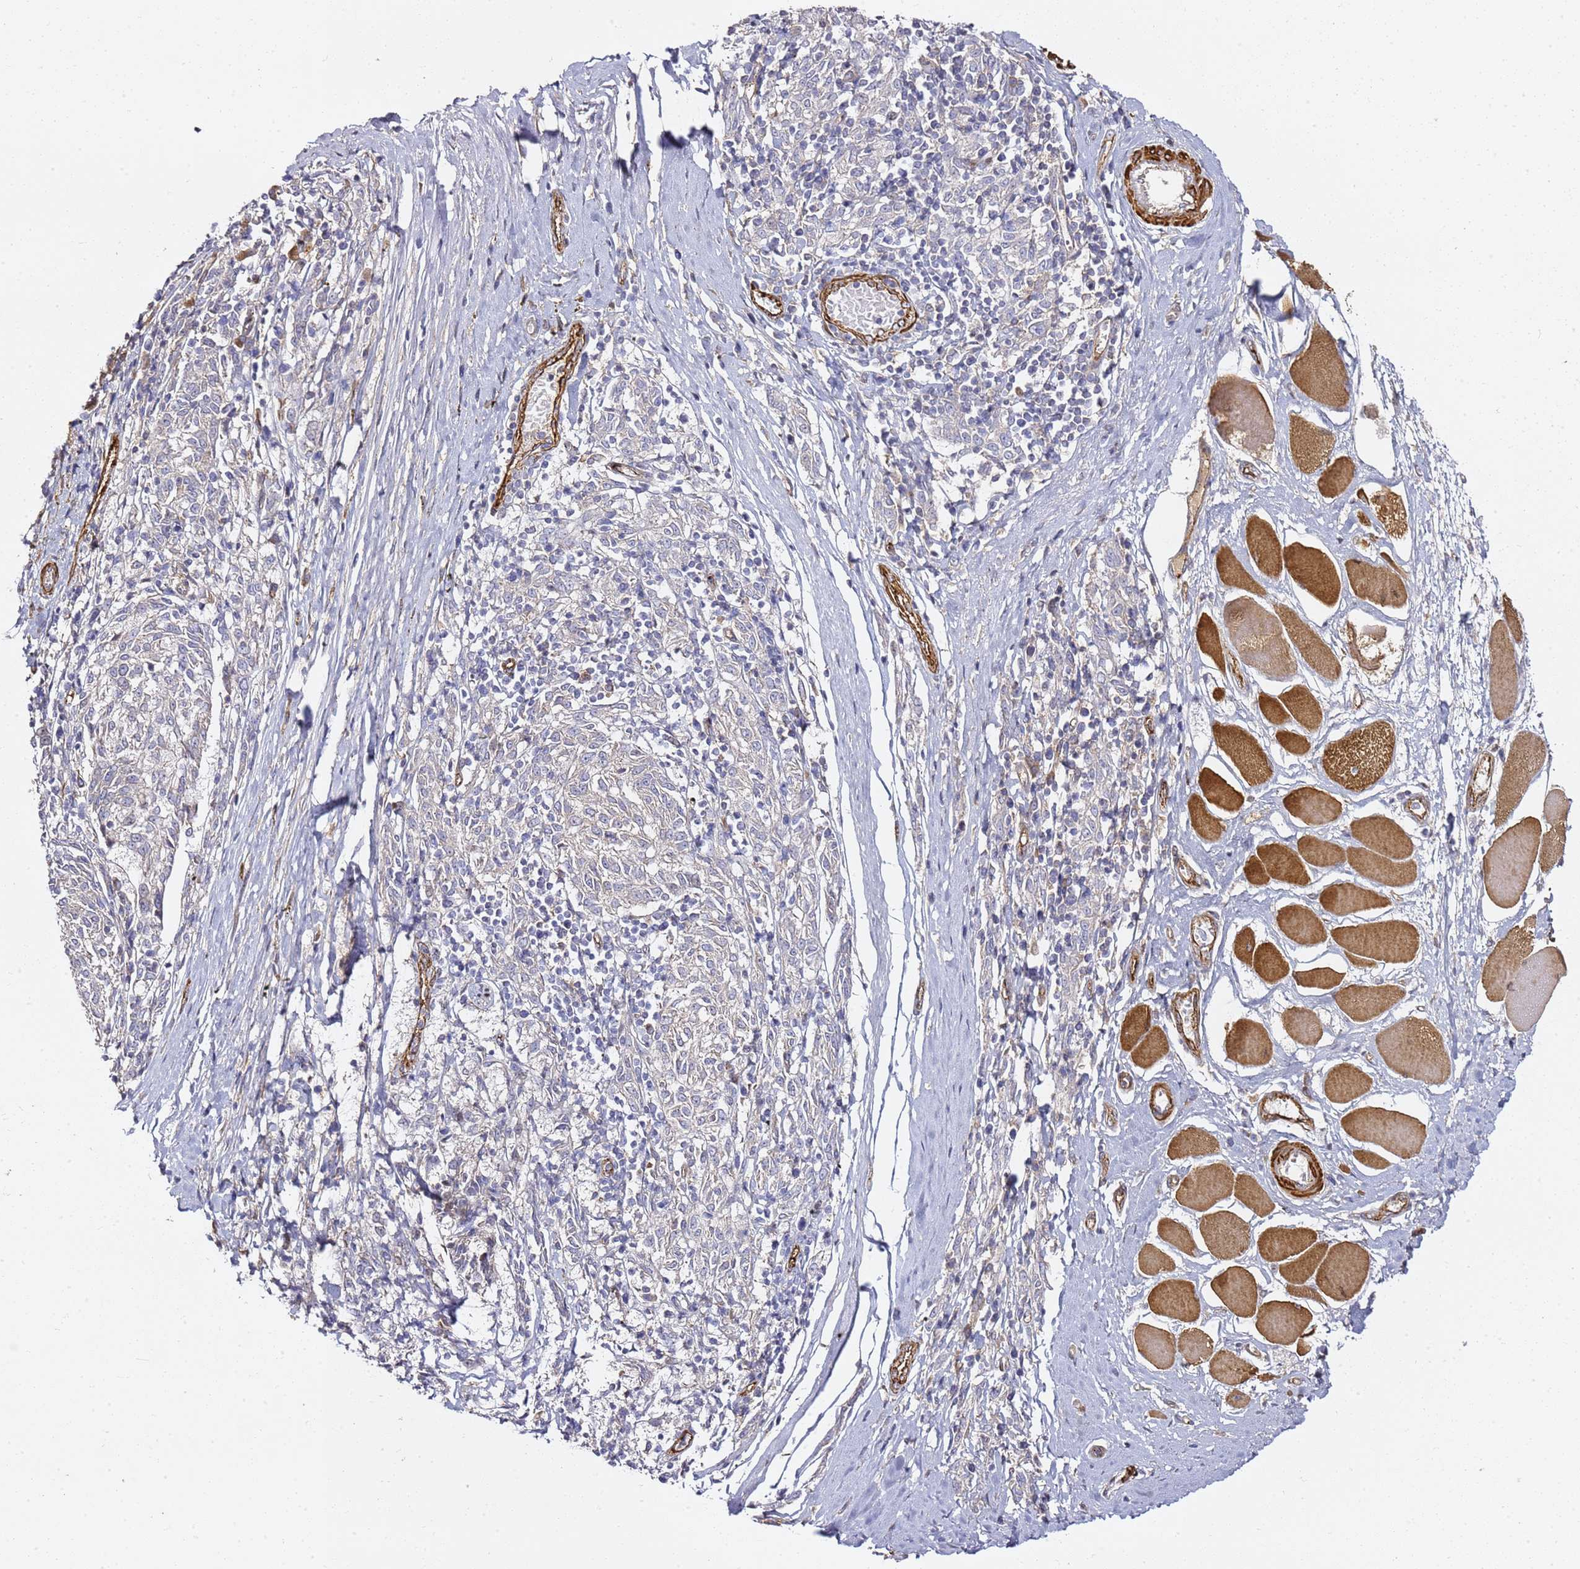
{"staining": {"intensity": "negative", "quantity": "none", "location": "none"}, "tissue": "melanoma", "cell_type": "Tumor cells", "image_type": "cancer", "snomed": [{"axis": "morphology", "description": "Malignant melanoma, NOS"}, {"axis": "topography", "description": "Skin"}], "caption": "Human melanoma stained for a protein using IHC displays no staining in tumor cells.", "gene": "EPS8L1", "patient": {"sex": "female", "age": 72}}